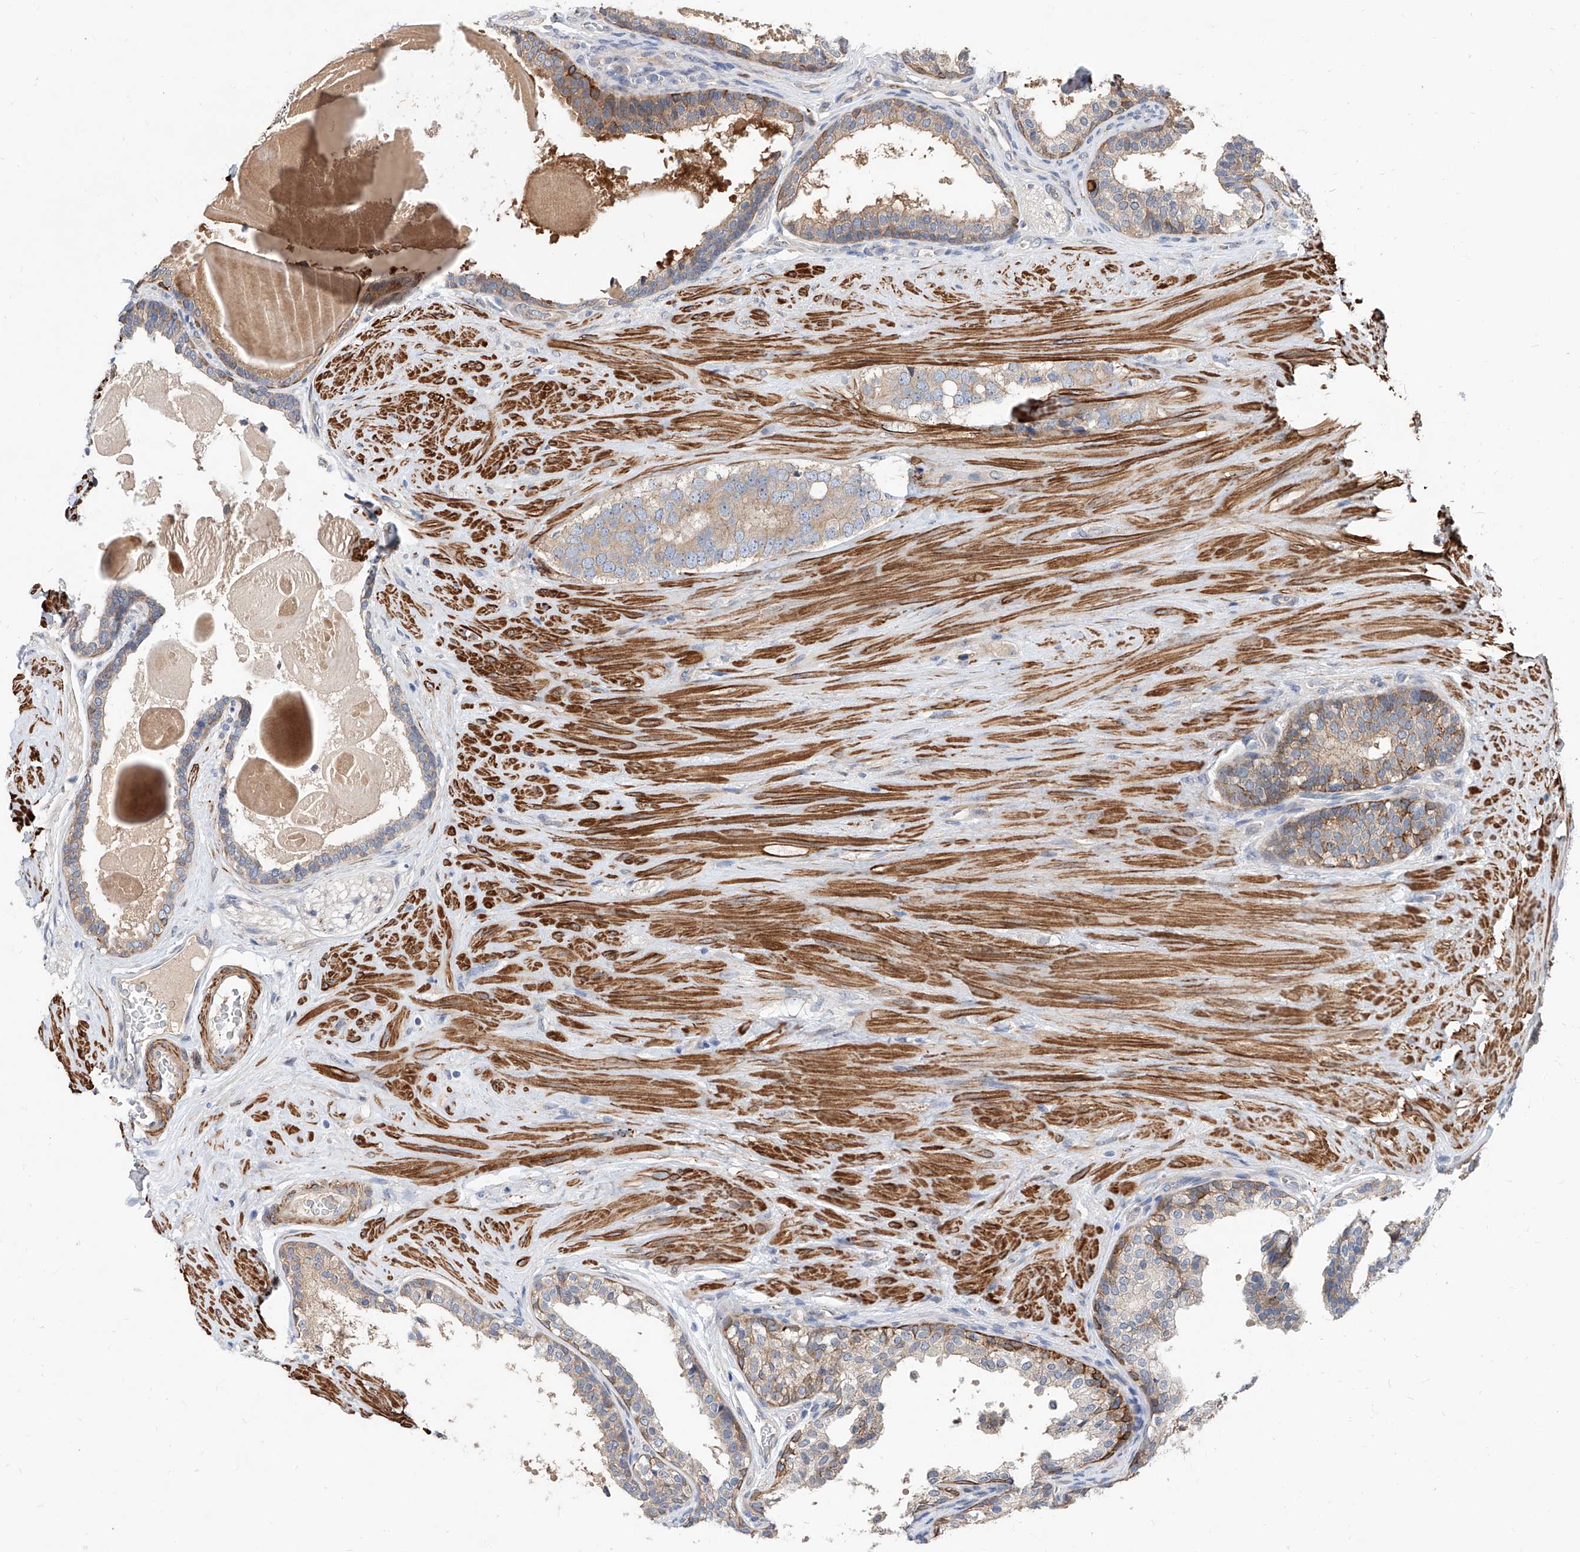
{"staining": {"intensity": "weak", "quantity": ">75%", "location": "cytoplasmic/membranous"}, "tissue": "prostate cancer", "cell_type": "Tumor cells", "image_type": "cancer", "snomed": [{"axis": "morphology", "description": "Adenocarcinoma, High grade"}, {"axis": "topography", "description": "Prostate"}], "caption": "The histopathology image reveals immunohistochemical staining of prostate cancer (high-grade adenocarcinoma). There is weak cytoplasmic/membranous expression is present in about >75% of tumor cells.", "gene": "MAGEE2", "patient": {"sex": "male", "age": 56}}